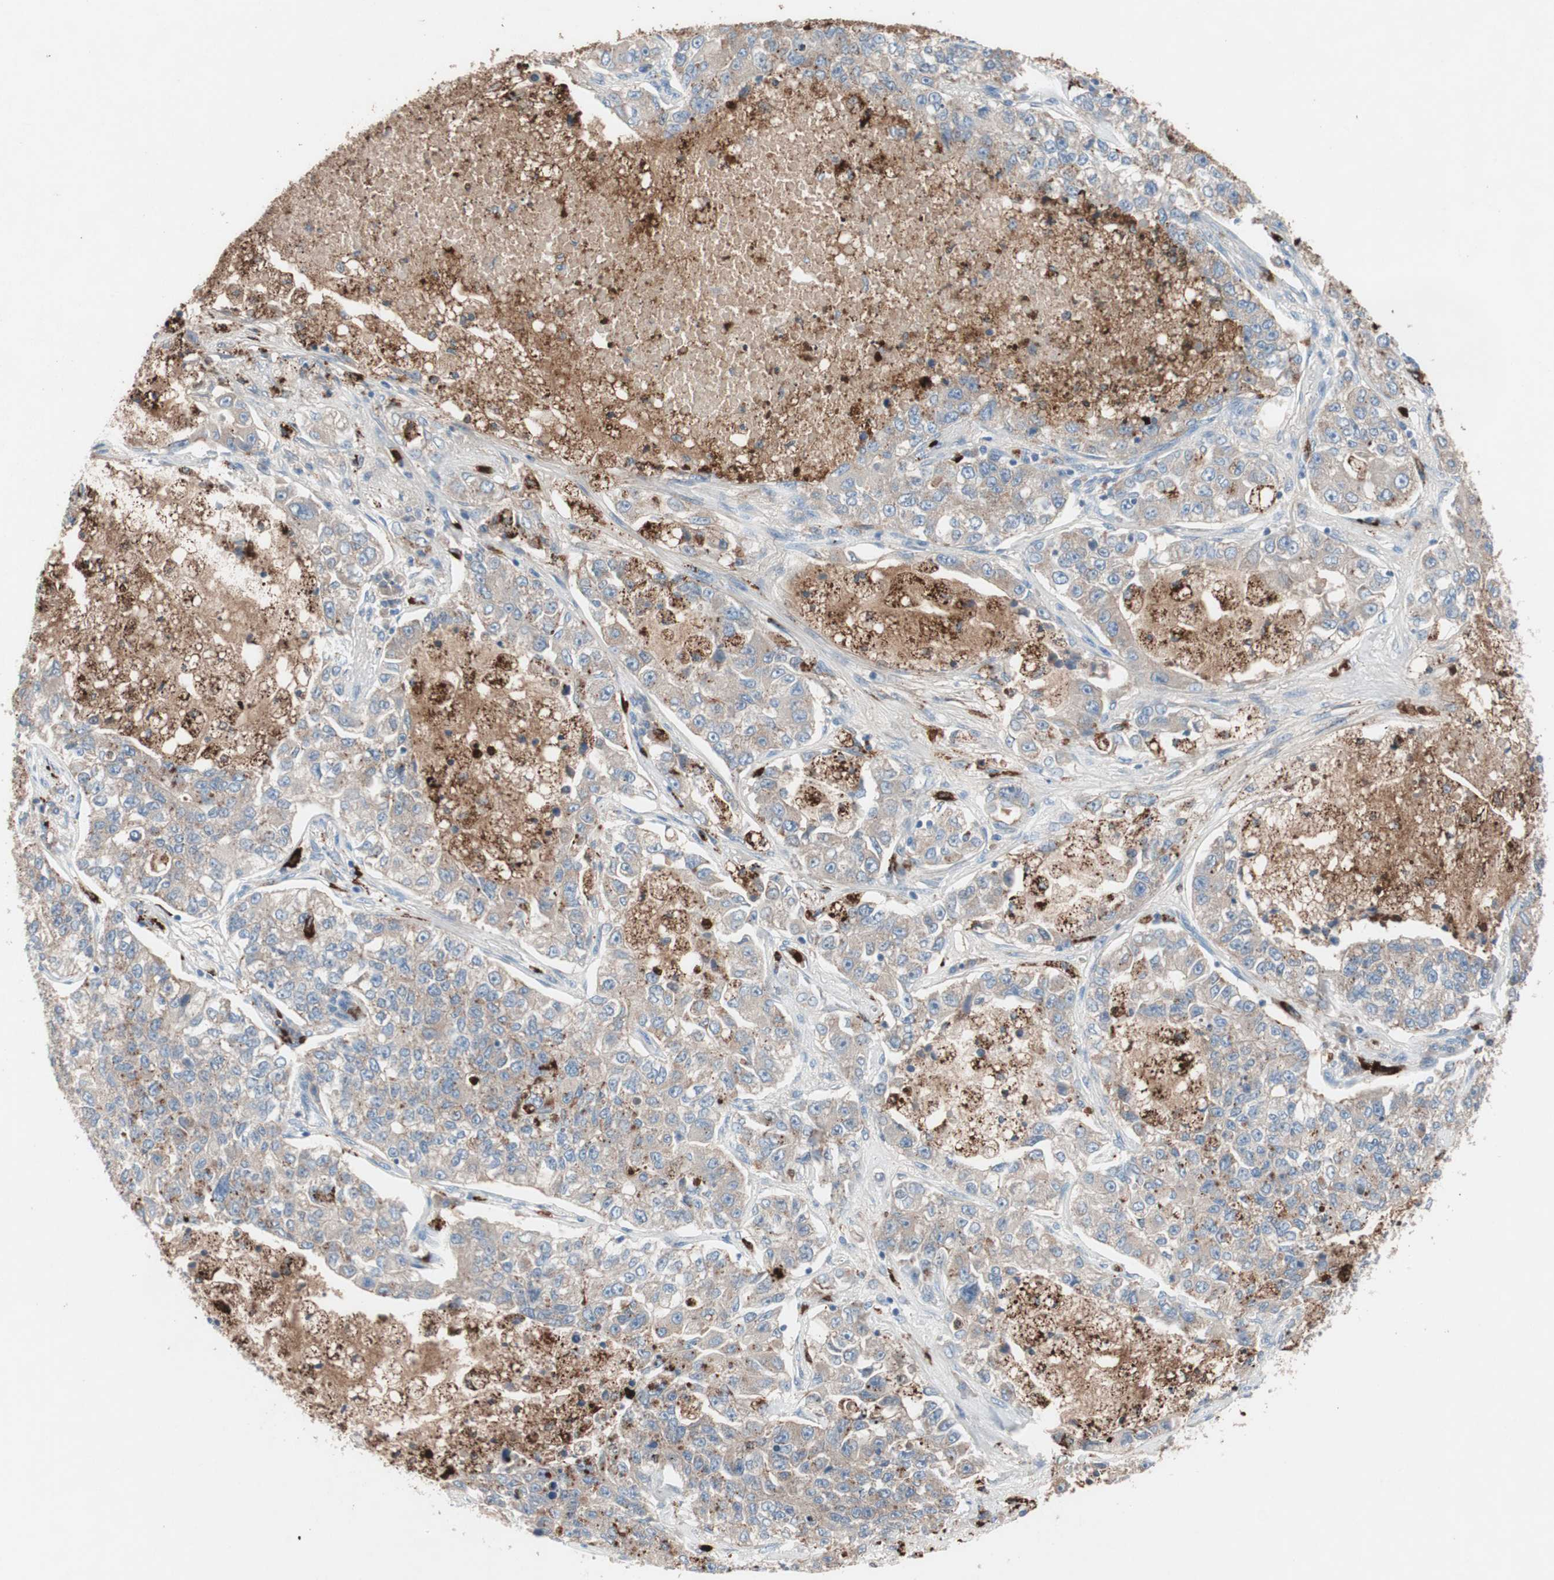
{"staining": {"intensity": "weak", "quantity": ">75%", "location": "cytoplasmic/membranous"}, "tissue": "lung cancer", "cell_type": "Tumor cells", "image_type": "cancer", "snomed": [{"axis": "morphology", "description": "Adenocarcinoma, NOS"}, {"axis": "topography", "description": "Lung"}], "caption": "Human lung adenocarcinoma stained for a protein (brown) exhibits weak cytoplasmic/membranous positive expression in approximately >75% of tumor cells.", "gene": "CLEC4D", "patient": {"sex": "male", "age": 49}}